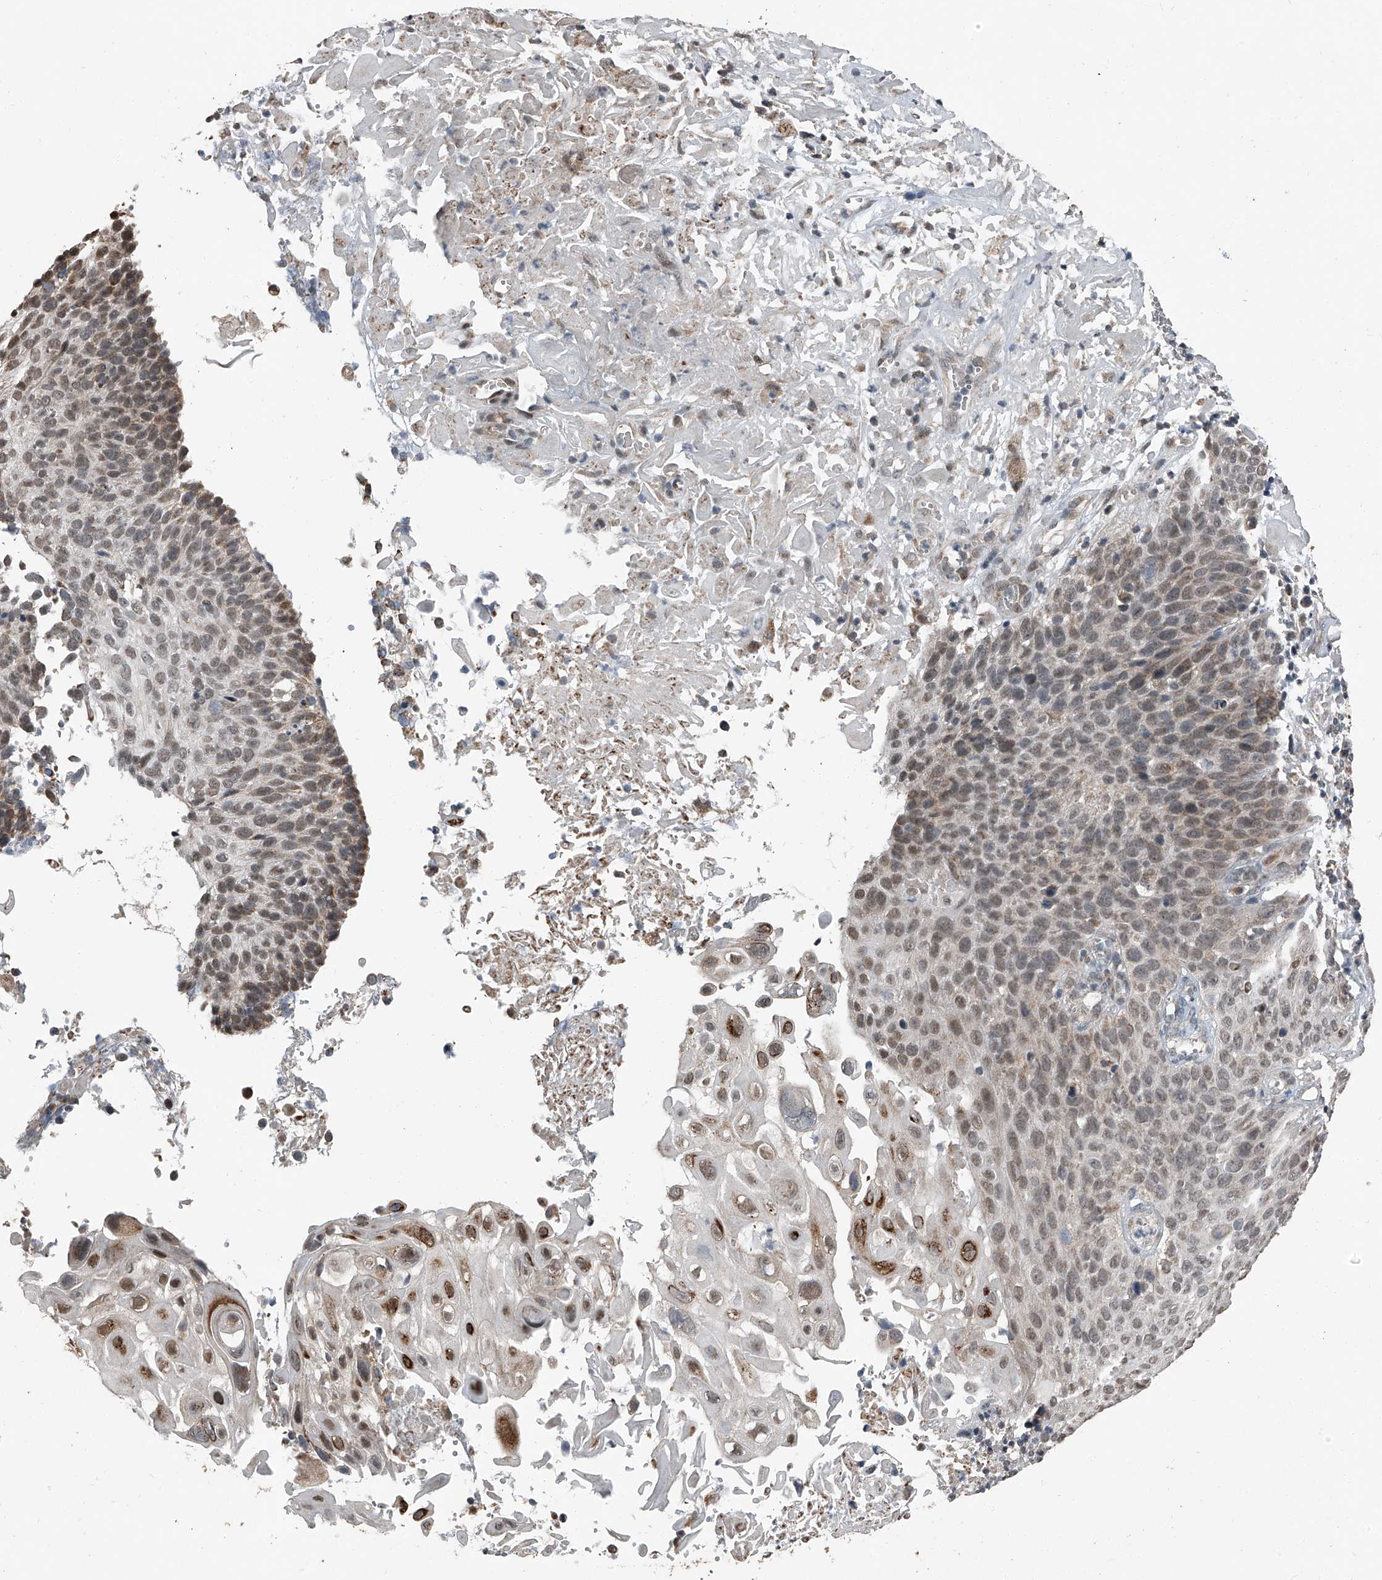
{"staining": {"intensity": "weak", "quantity": ">75%", "location": "nuclear"}, "tissue": "cervical cancer", "cell_type": "Tumor cells", "image_type": "cancer", "snomed": [{"axis": "morphology", "description": "Squamous cell carcinoma, NOS"}, {"axis": "topography", "description": "Cervix"}], "caption": "Approximately >75% of tumor cells in cervical squamous cell carcinoma show weak nuclear protein staining as visualized by brown immunohistochemical staining.", "gene": "CHRNA7", "patient": {"sex": "female", "age": 74}}